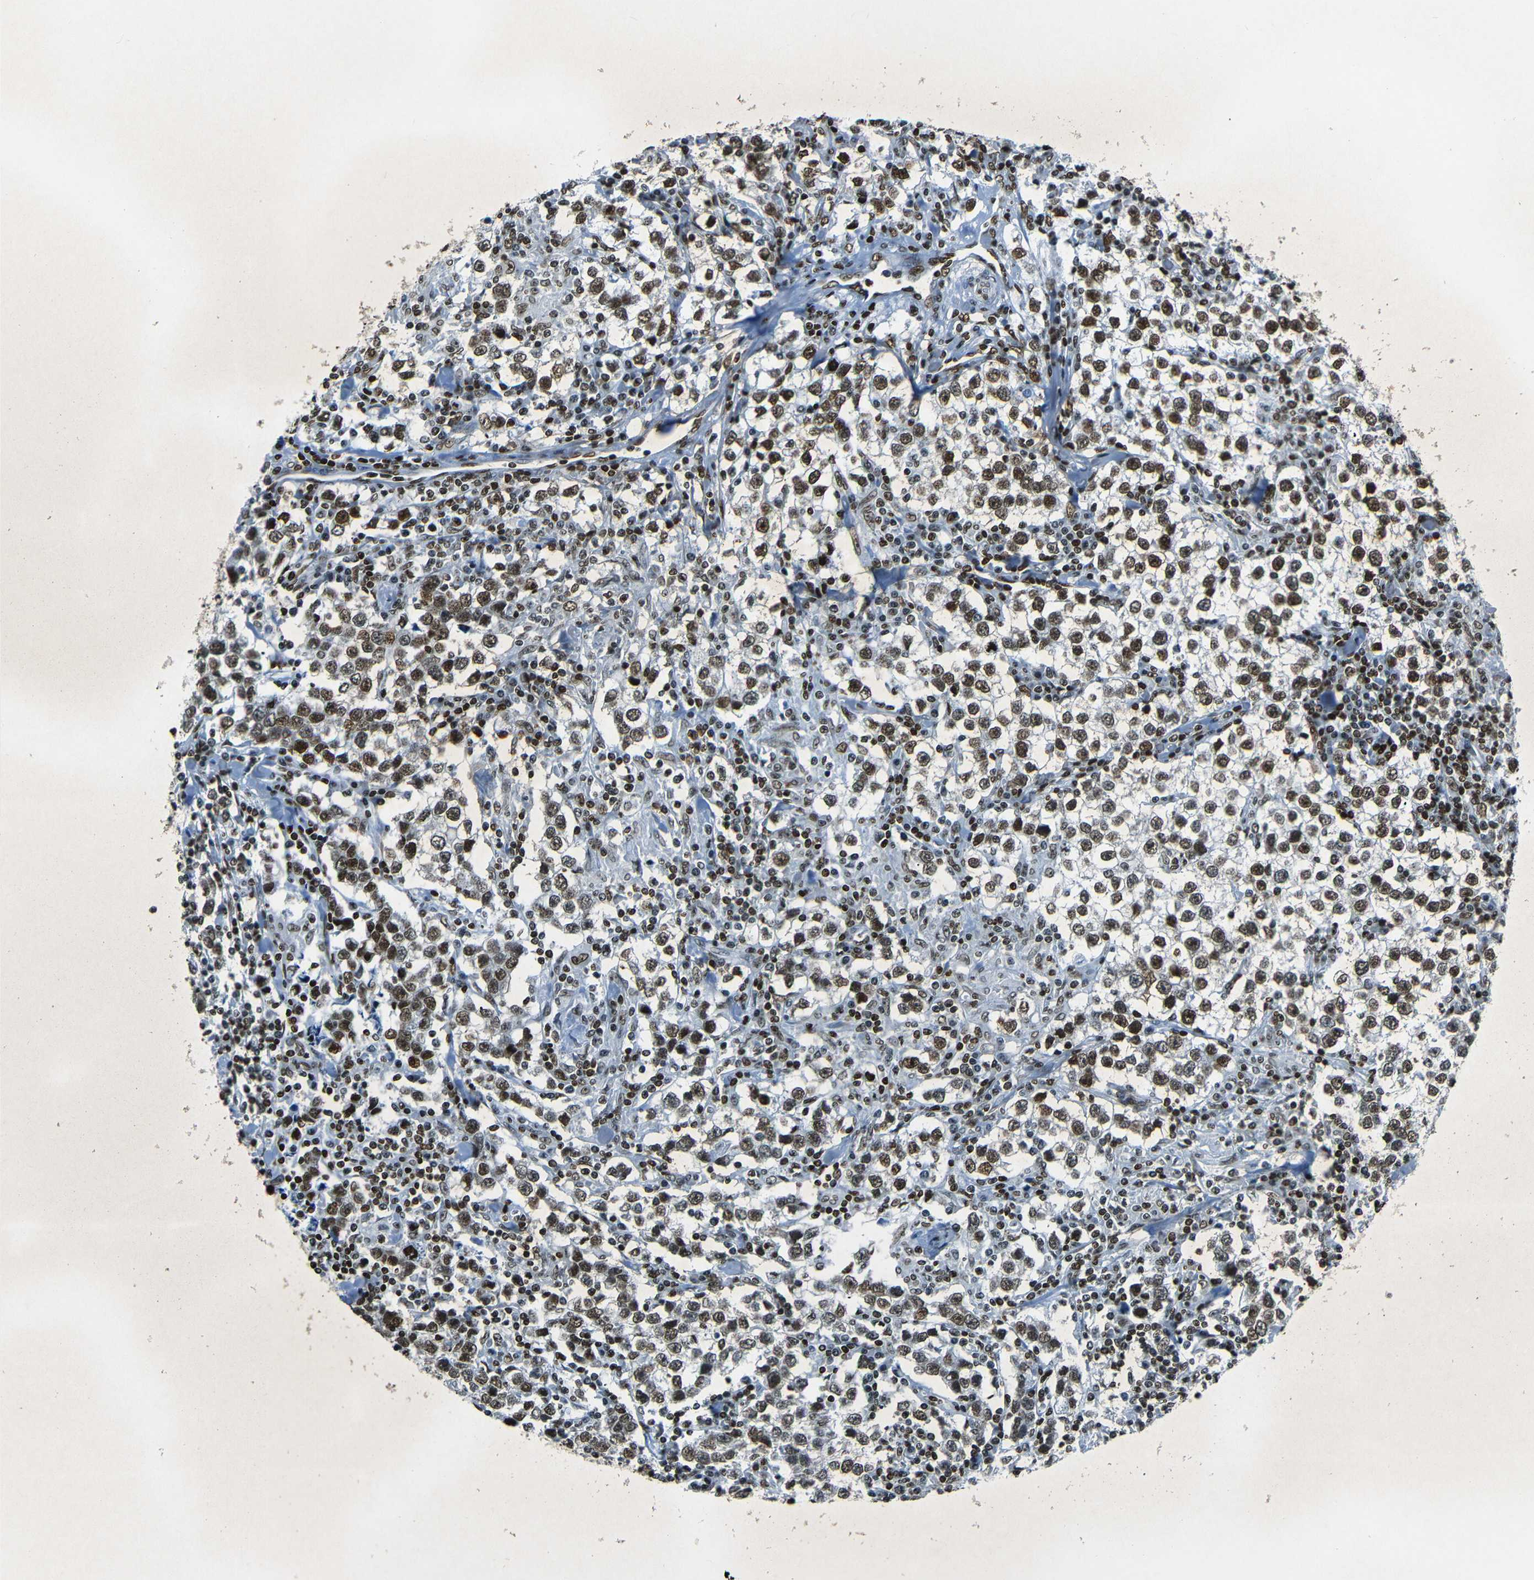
{"staining": {"intensity": "strong", "quantity": ">75%", "location": "nuclear"}, "tissue": "testis cancer", "cell_type": "Tumor cells", "image_type": "cancer", "snomed": [{"axis": "morphology", "description": "Seminoma, NOS"}, {"axis": "morphology", "description": "Carcinoma, Embryonal, NOS"}, {"axis": "topography", "description": "Testis"}], "caption": "Seminoma (testis) stained for a protein shows strong nuclear positivity in tumor cells. (DAB (3,3'-diaminobenzidine) = brown stain, brightfield microscopy at high magnification).", "gene": "HMGN1", "patient": {"sex": "male", "age": 36}}